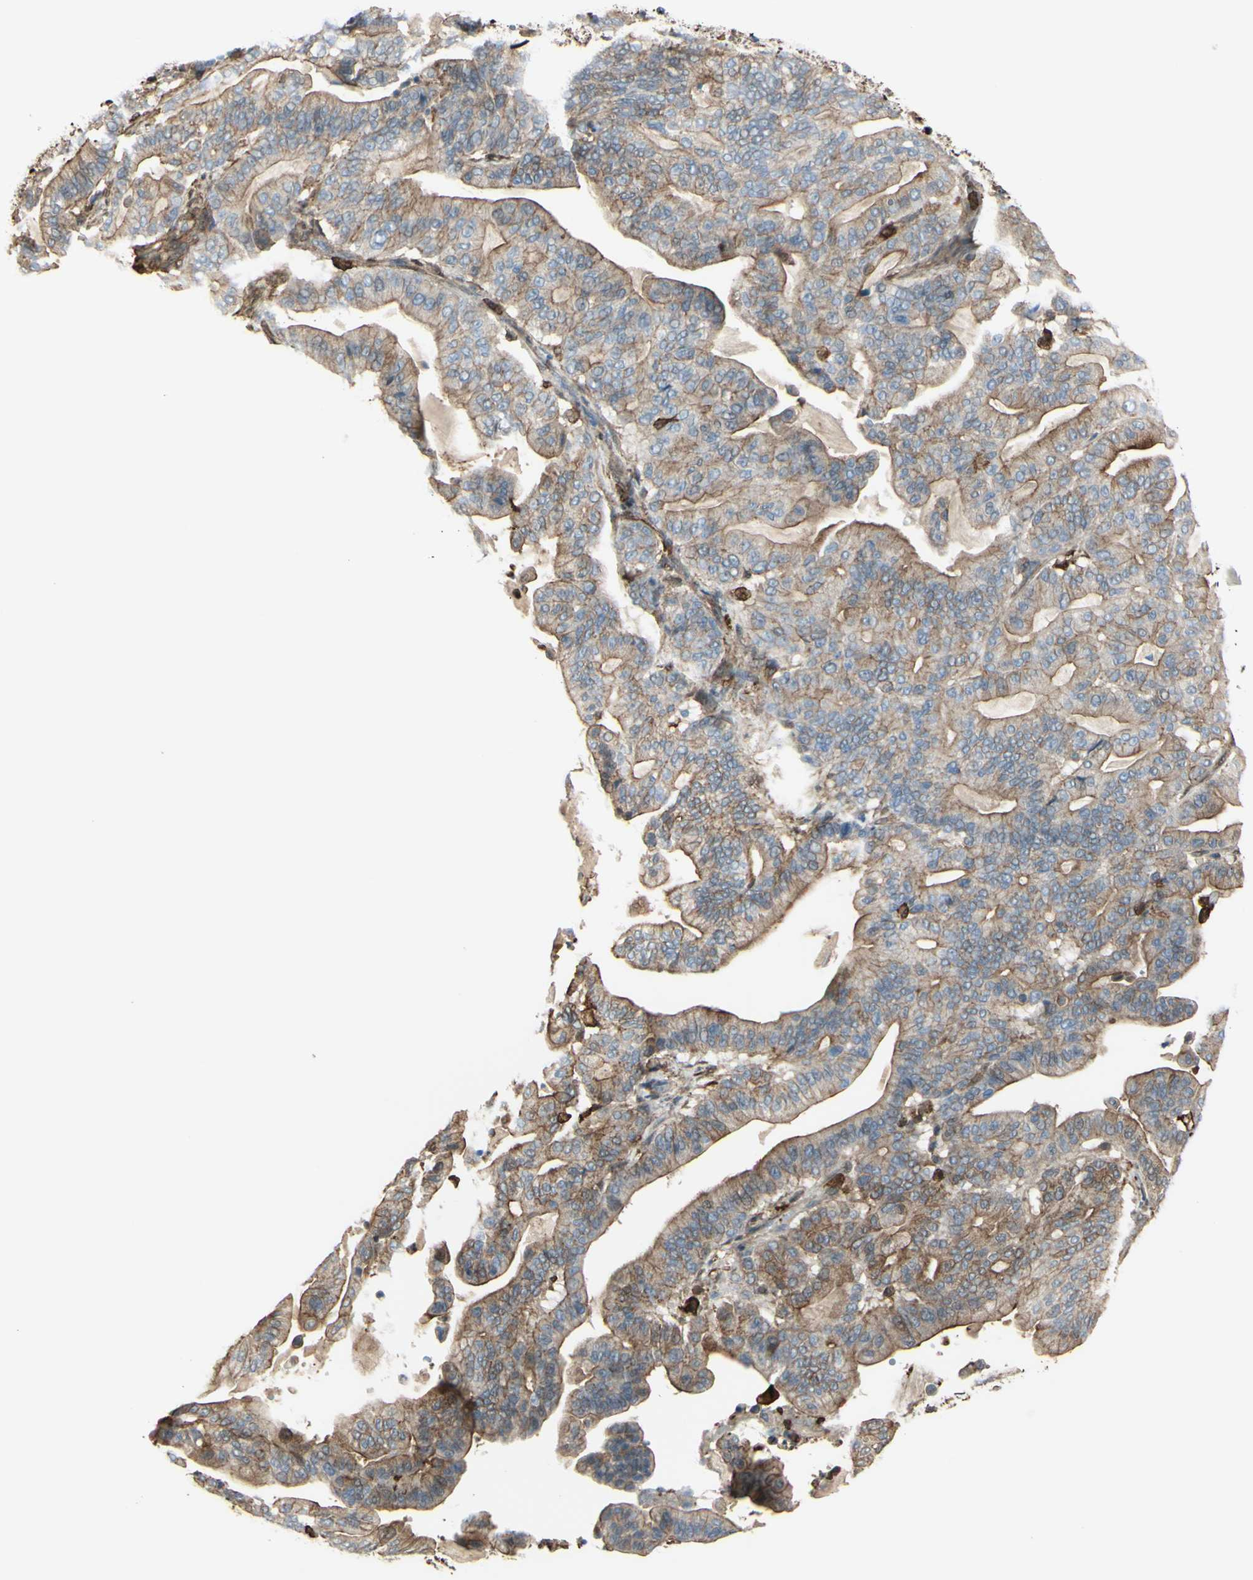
{"staining": {"intensity": "weak", "quantity": "25%-75%", "location": "cytoplasmic/membranous"}, "tissue": "pancreatic cancer", "cell_type": "Tumor cells", "image_type": "cancer", "snomed": [{"axis": "morphology", "description": "Adenocarcinoma, NOS"}, {"axis": "topography", "description": "Pancreas"}], "caption": "Pancreatic cancer (adenocarcinoma) tissue demonstrates weak cytoplasmic/membranous positivity in approximately 25%-75% of tumor cells, visualized by immunohistochemistry. (Brightfield microscopy of DAB IHC at high magnification).", "gene": "GSN", "patient": {"sex": "male", "age": 63}}